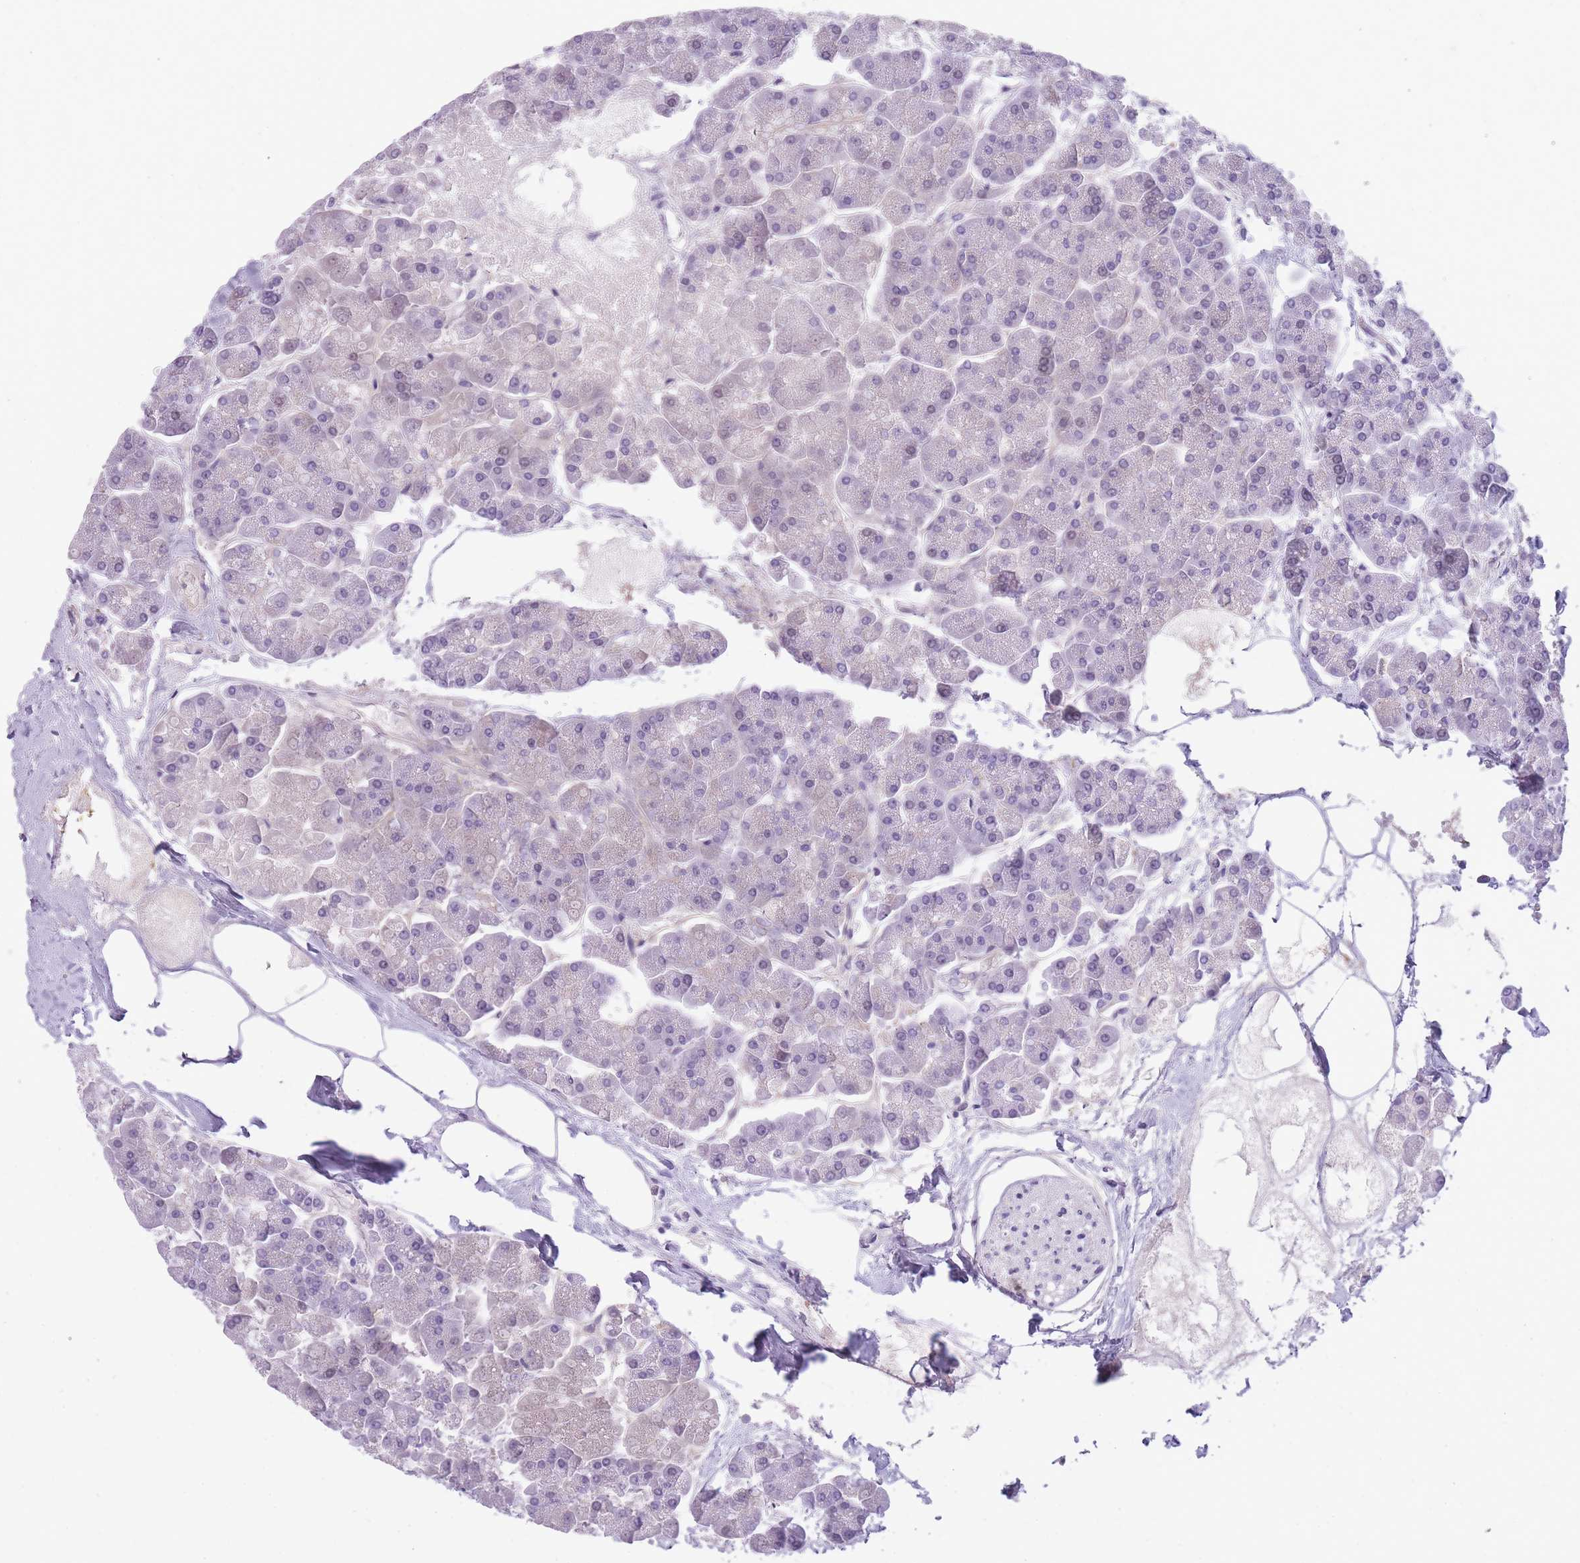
{"staining": {"intensity": "negative", "quantity": "none", "location": "none"}, "tissue": "pancreas", "cell_type": "Exocrine glandular cells", "image_type": "normal", "snomed": [{"axis": "morphology", "description": "Normal tissue, NOS"}, {"axis": "topography", "description": "Pancreas"}, {"axis": "topography", "description": "Peripheral nerve tissue"}], "caption": "Immunohistochemical staining of unremarkable pancreas shows no significant staining in exocrine glandular cells. (DAB IHC with hematoxylin counter stain).", "gene": "GNAT1", "patient": {"sex": "male", "age": 54}}